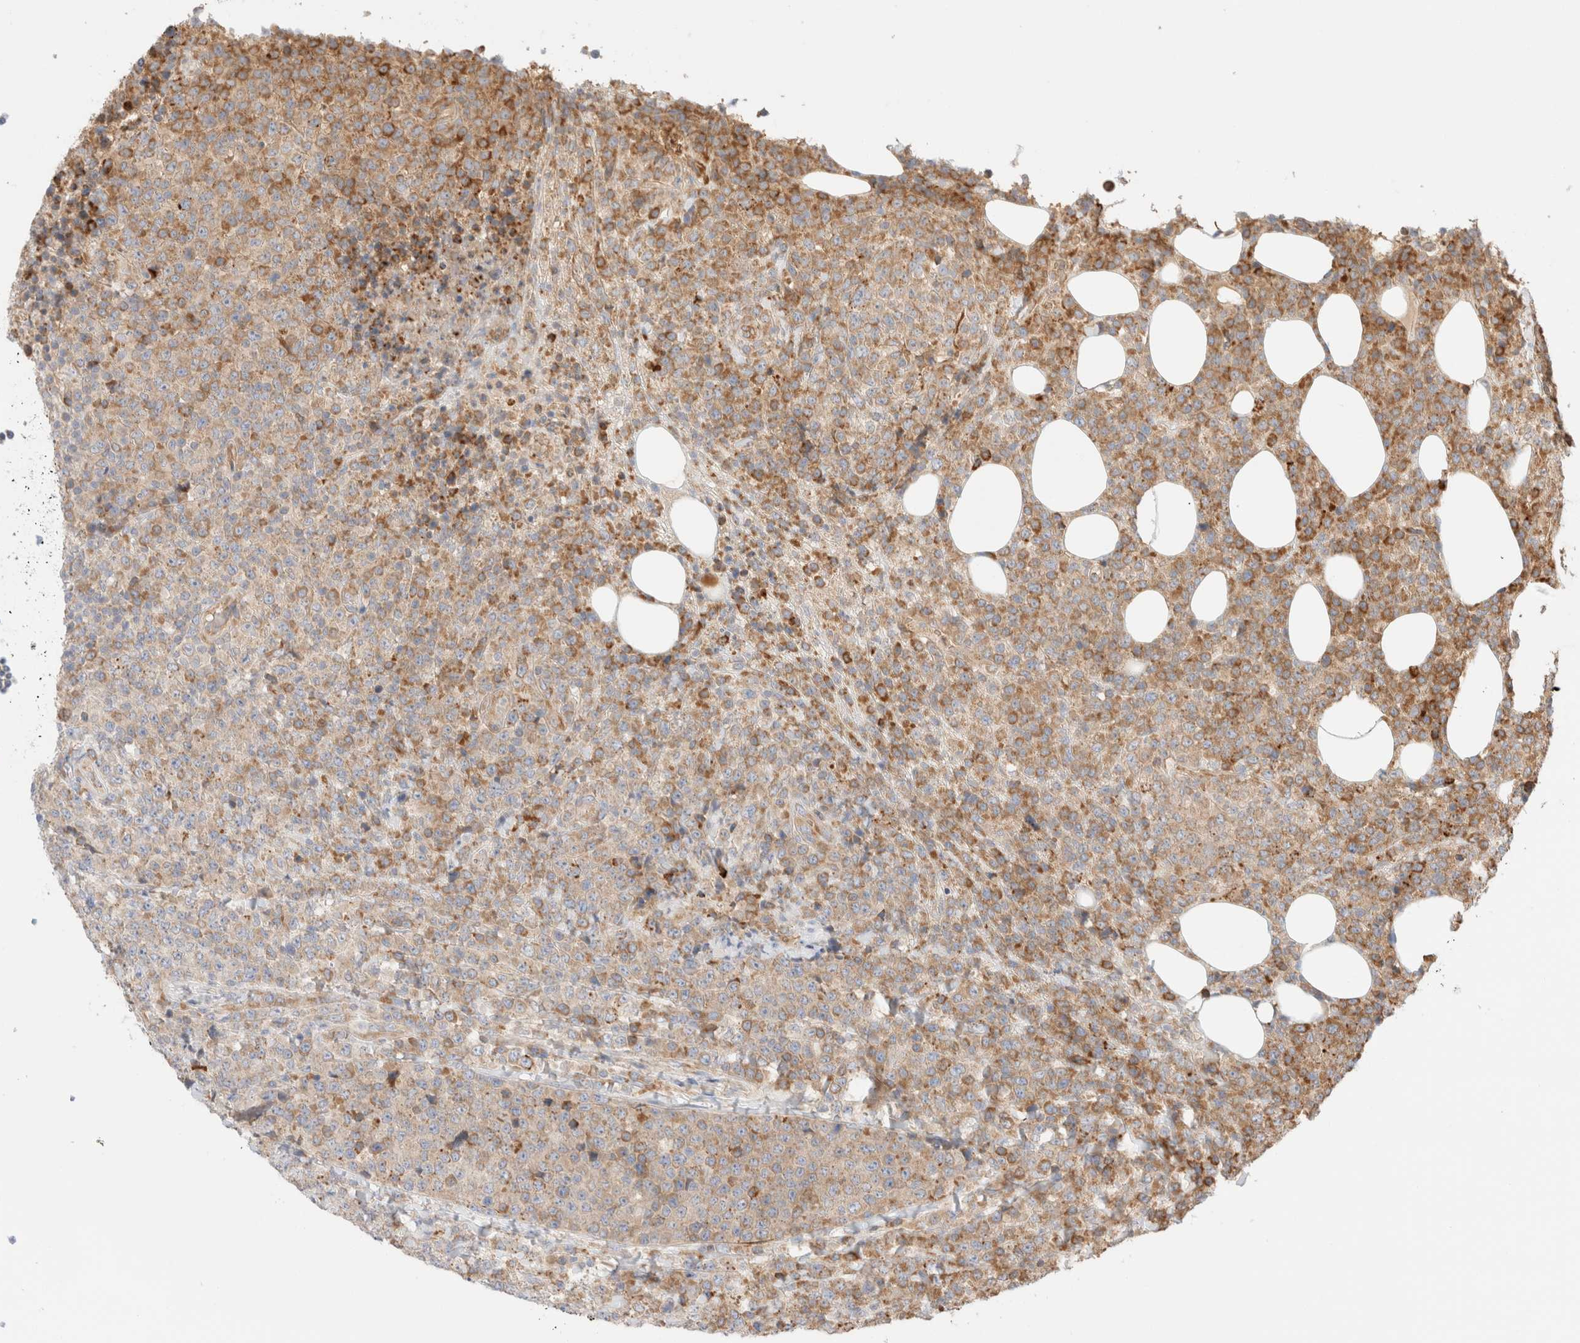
{"staining": {"intensity": "moderate", "quantity": "25%-75%", "location": "cytoplasmic/membranous"}, "tissue": "lymphoma", "cell_type": "Tumor cells", "image_type": "cancer", "snomed": [{"axis": "morphology", "description": "Malignant lymphoma, non-Hodgkin's type, High grade"}, {"axis": "topography", "description": "Lymph node"}], "caption": "A high-resolution photomicrograph shows immunohistochemistry staining of malignant lymphoma, non-Hodgkin's type (high-grade), which reveals moderate cytoplasmic/membranous expression in about 25%-75% of tumor cells.", "gene": "UTS2B", "patient": {"sex": "male", "age": 13}}